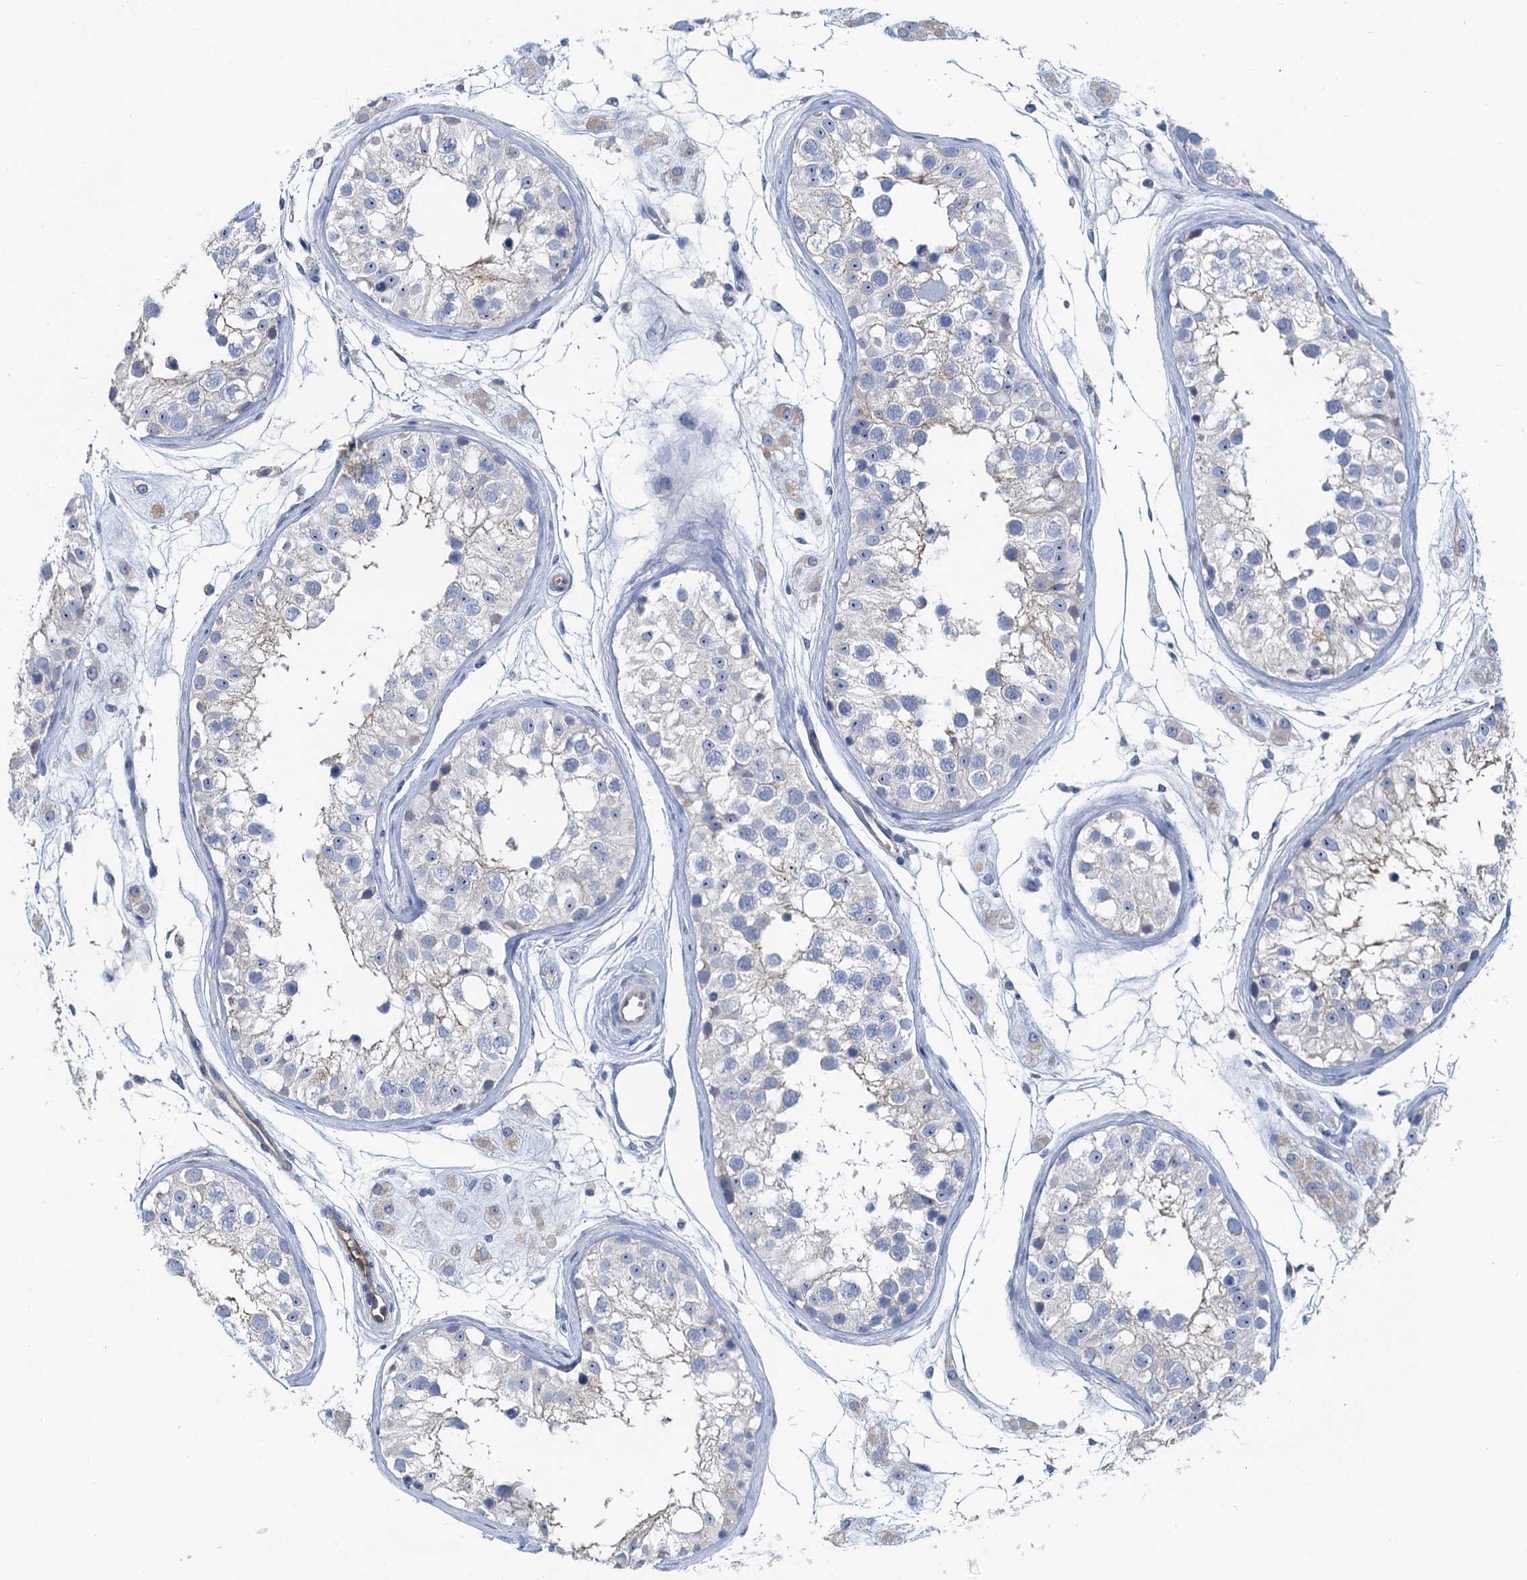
{"staining": {"intensity": "negative", "quantity": "none", "location": "none"}, "tissue": "testis", "cell_type": "Cells in seminiferous ducts", "image_type": "normal", "snomed": [{"axis": "morphology", "description": "Normal tissue, NOS"}, {"axis": "morphology", "description": "Adenocarcinoma, metastatic, NOS"}, {"axis": "topography", "description": "Testis"}], "caption": "Immunohistochemical staining of unremarkable testis demonstrates no significant expression in cells in seminiferous ducts.", "gene": "PLLP", "patient": {"sex": "male", "age": 26}}